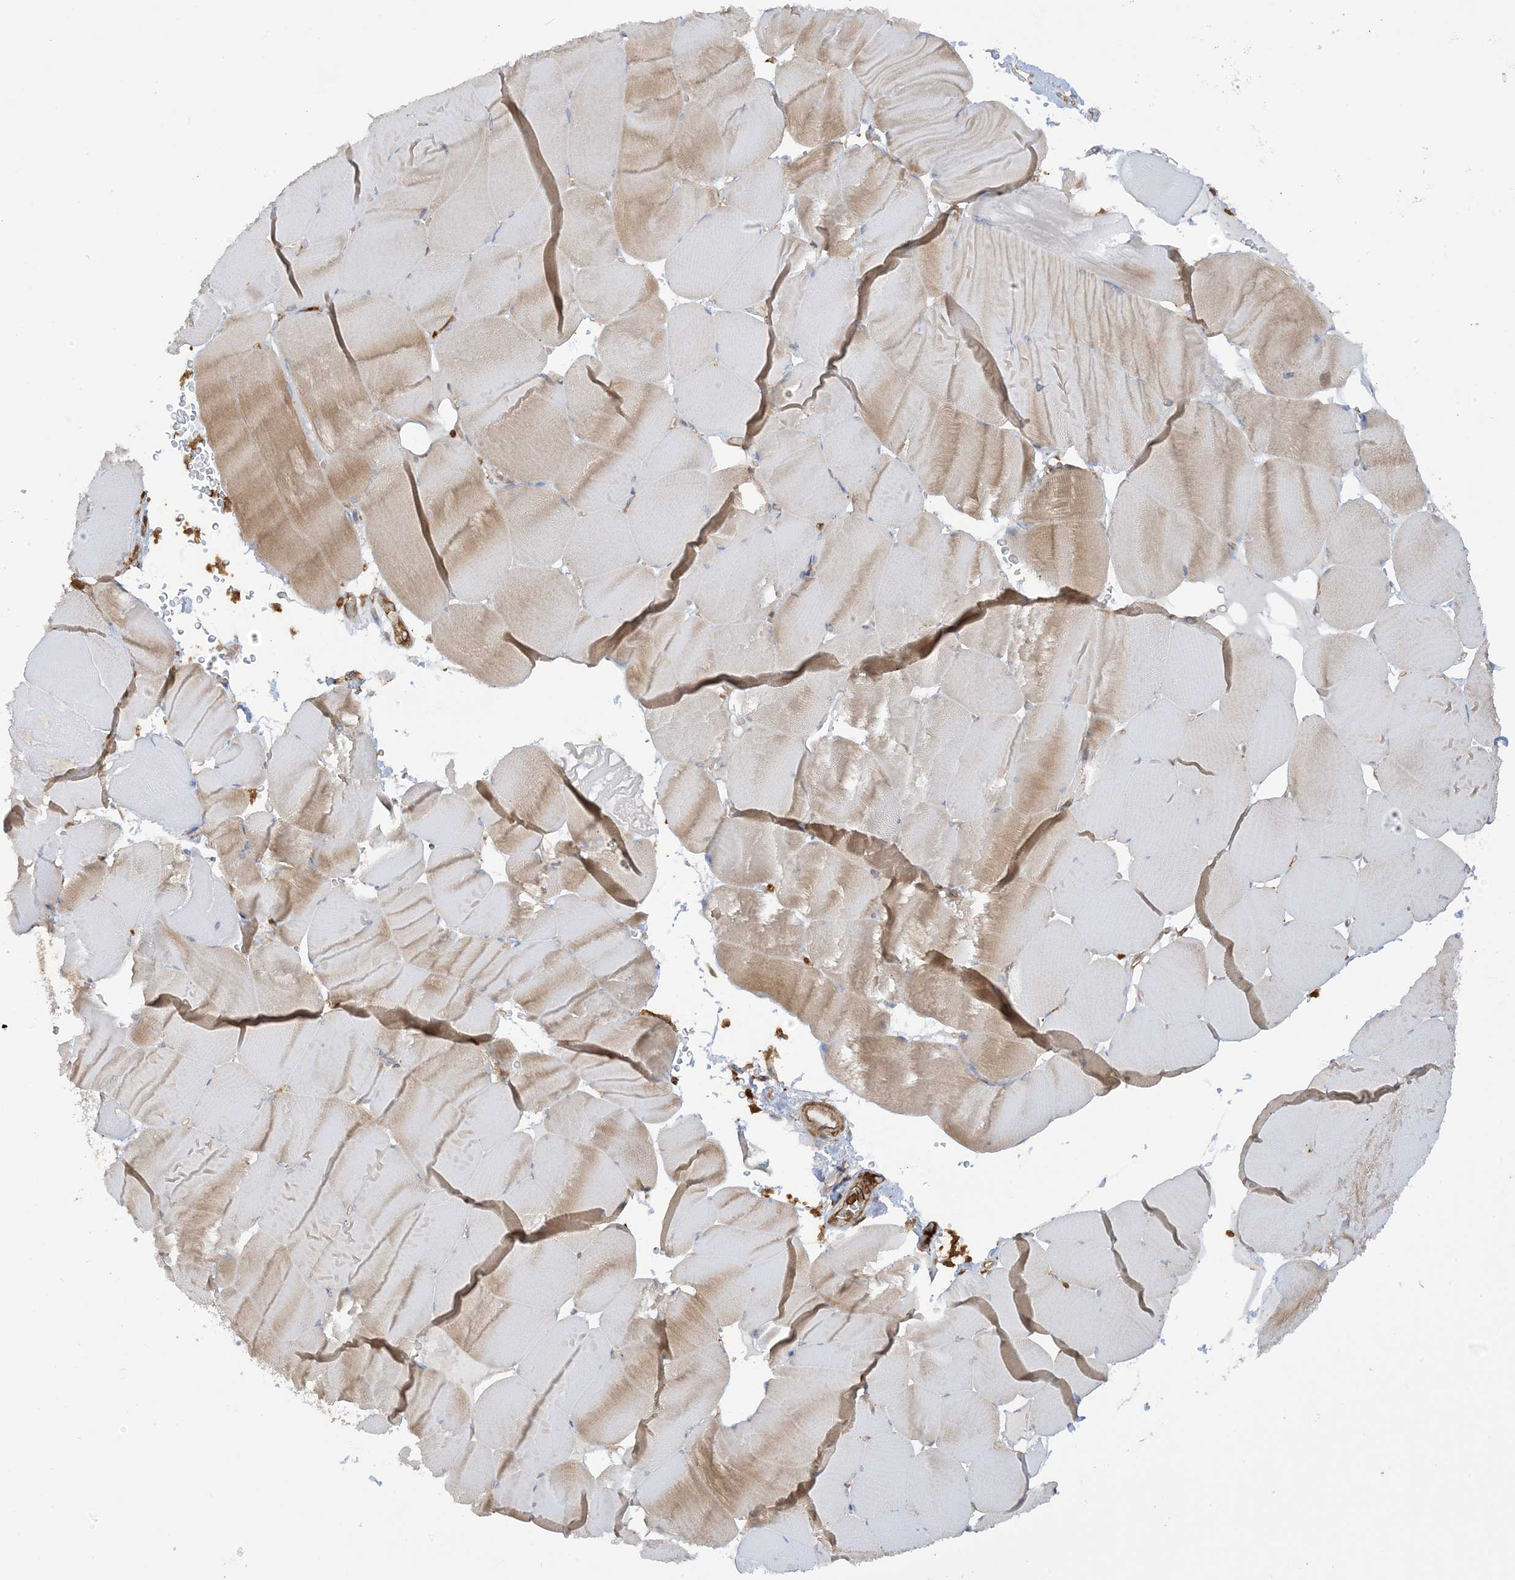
{"staining": {"intensity": "weak", "quantity": "25%-75%", "location": "cytoplasmic/membranous"}, "tissue": "skeletal muscle", "cell_type": "Myocytes", "image_type": "normal", "snomed": [{"axis": "morphology", "description": "Normal tissue, NOS"}, {"axis": "topography", "description": "Skeletal muscle"}], "caption": "High-power microscopy captured an IHC image of benign skeletal muscle, revealing weak cytoplasmic/membranous positivity in about 25%-75% of myocytes.", "gene": "CAPZB", "patient": {"sex": "male", "age": 62}}